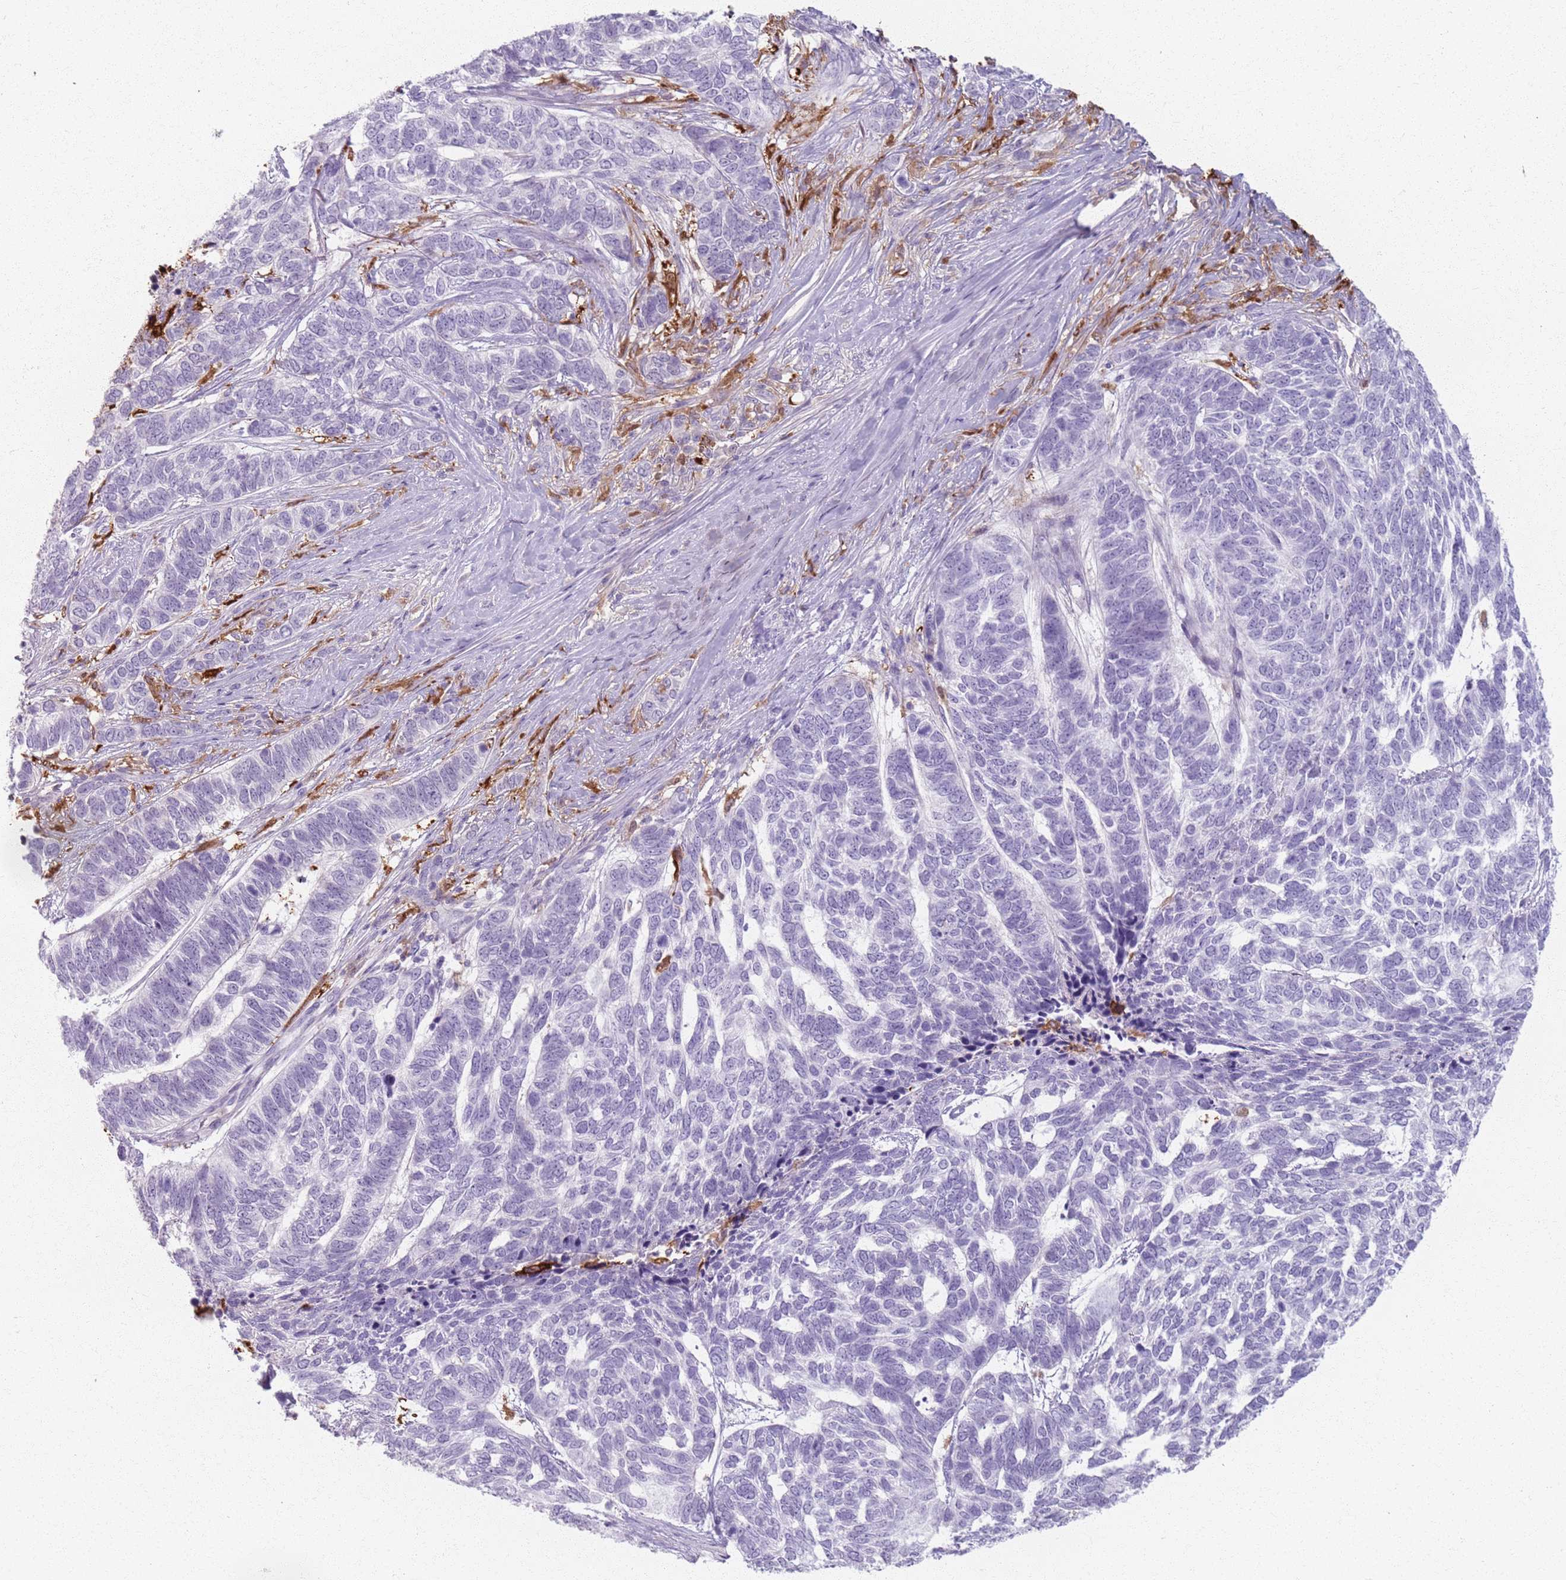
{"staining": {"intensity": "negative", "quantity": "none", "location": "none"}, "tissue": "skin cancer", "cell_type": "Tumor cells", "image_type": "cancer", "snomed": [{"axis": "morphology", "description": "Basal cell carcinoma"}, {"axis": "topography", "description": "Skin"}], "caption": "DAB (3,3'-diaminobenzidine) immunohistochemical staining of skin basal cell carcinoma exhibits no significant positivity in tumor cells. (DAB (3,3'-diaminobenzidine) IHC with hematoxylin counter stain).", "gene": "GDPGP1", "patient": {"sex": "female", "age": 65}}